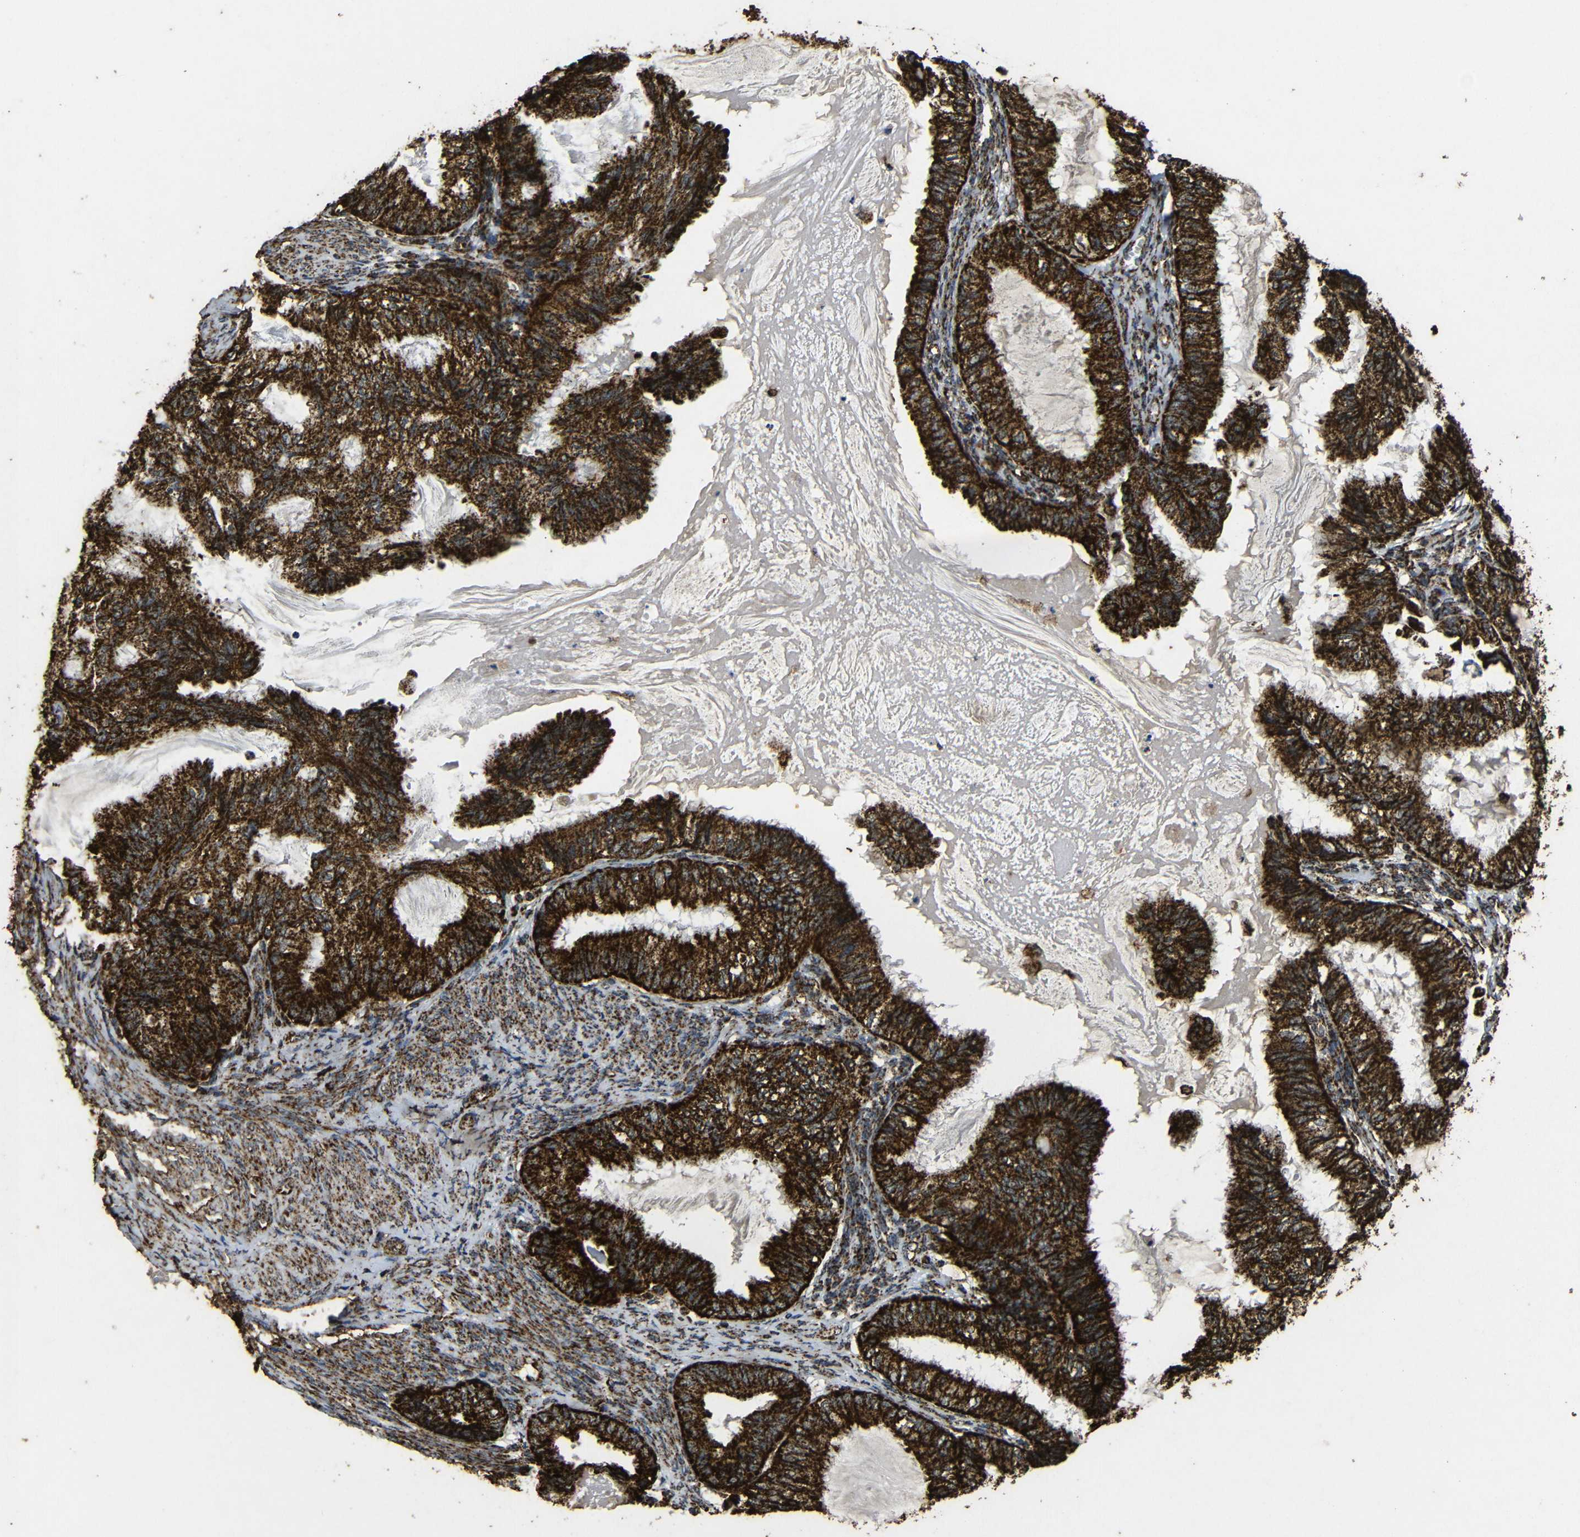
{"staining": {"intensity": "strong", "quantity": ">75%", "location": "cytoplasmic/membranous"}, "tissue": "cervical cancer", "cell_type": "Tumor cells", "image_type": "cancer", "snomed": [{"axis": "morphology", "description": "Normal tissue, NOS"}, {"axis": "morphology", "description": "Adenocarcinoma, NOS"}, {"axis": "topography", "description": "Cervix"}, {"axis": "topography", "description": "Endometrium"}], "caption": "Immunohistochemical staining of human cervical cancer (adenocarcinoma) displays high levels of strong cytoplasmic/membranous expression in approximately >75% of tumor cells. (Brightfield microscopy of DAB IHC at high magnification).", "gene": "ATP5F1A", "patient": {"sex": "female", "age": 86}}